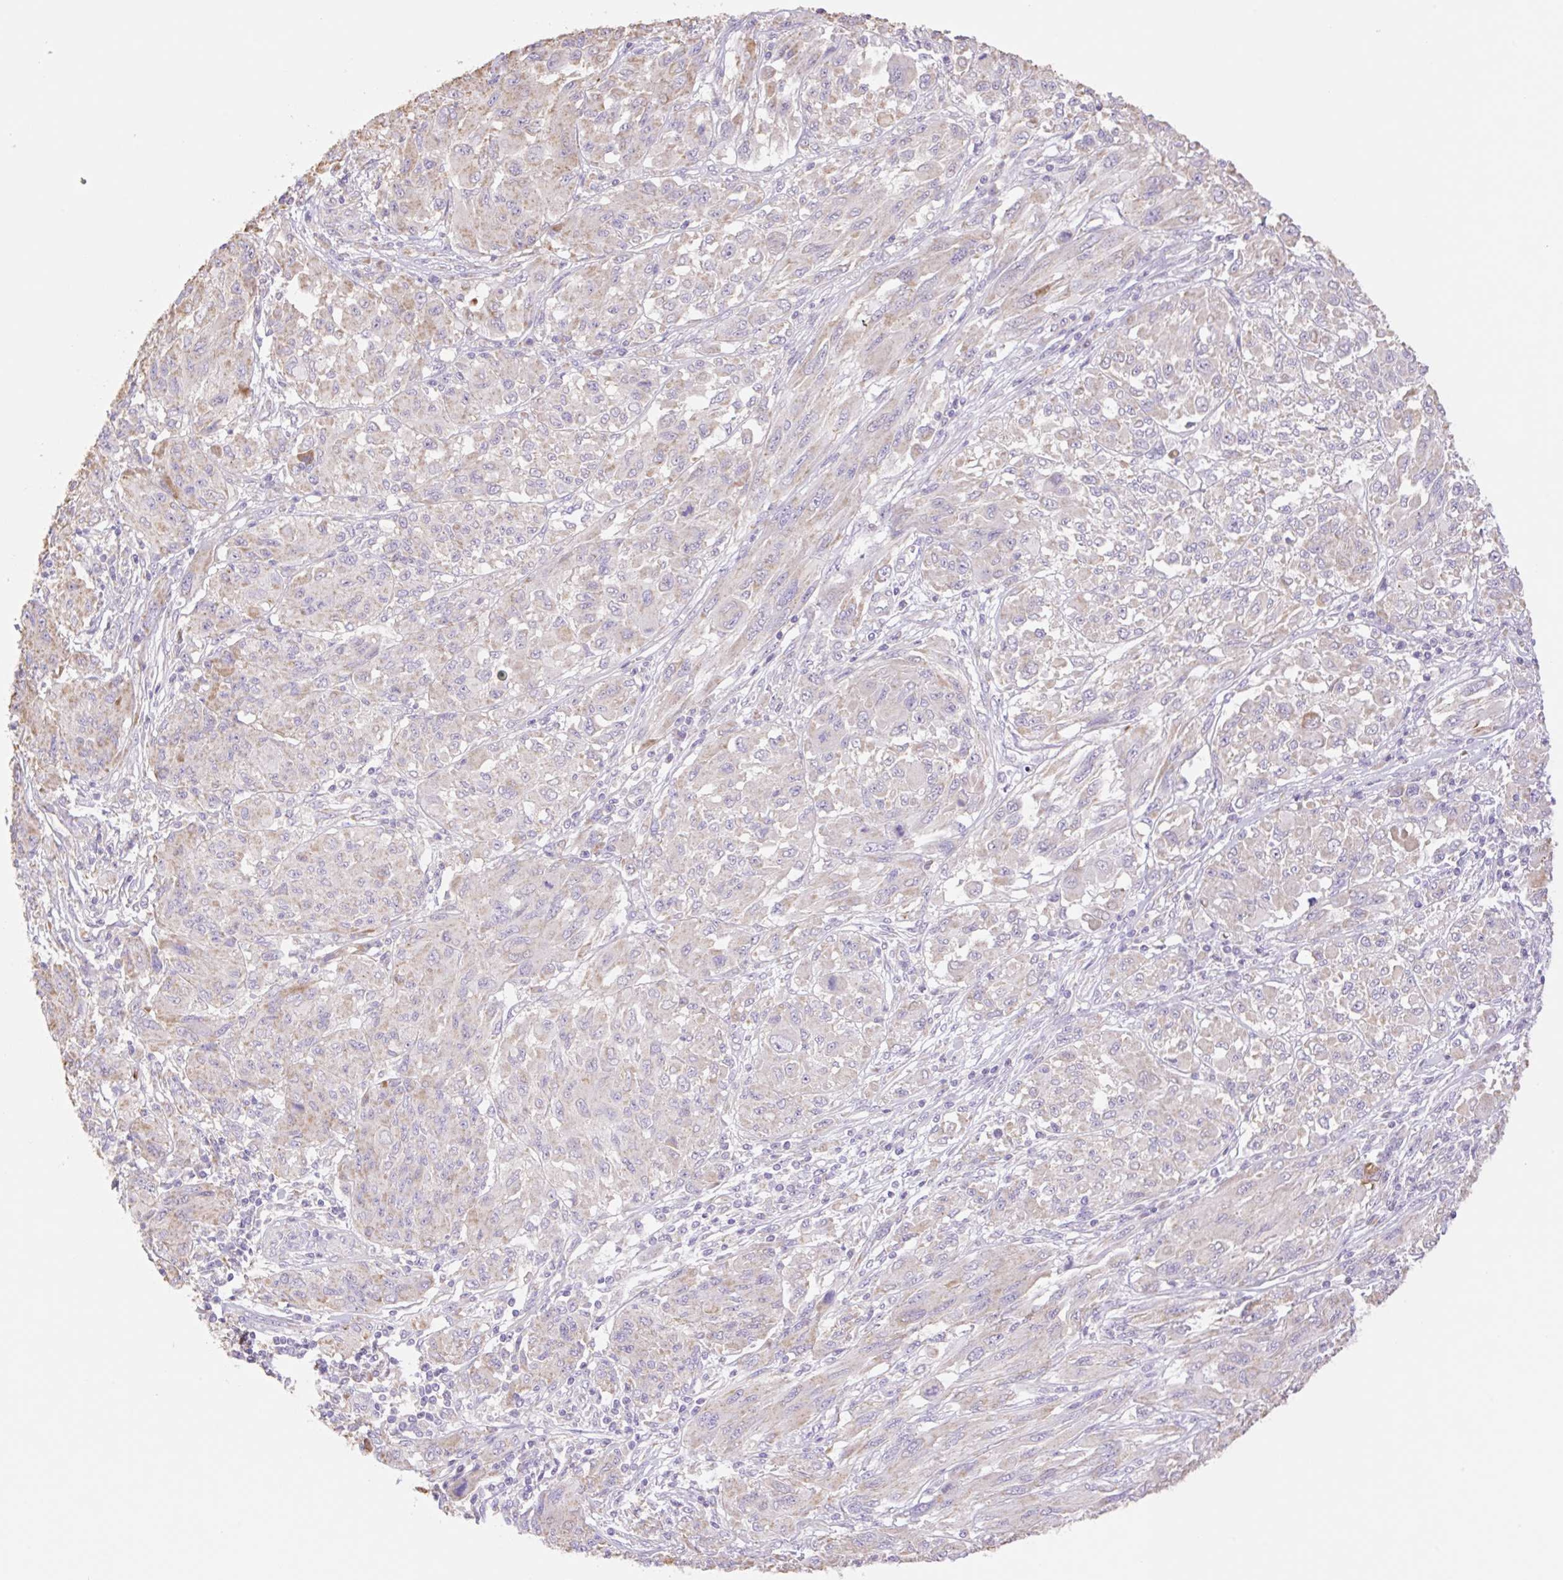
{"staining": {"intensity": "negative", "quantity": "none", "location": "none"}, "tissue": "melanoma", "cell_type": "Tumor cells", "image_type": "cancer", "snomed": [{"axis": "morphology", "description": "Malignant melanoma, NOS"}, {"axis": "topography", "description": "Skin"}], "caption": "The histopathology image displays no significant staining in tumor cells of malignant melanoma.", "gene": "COPZ2", "patient": {"sex": "female", "age": 91}}